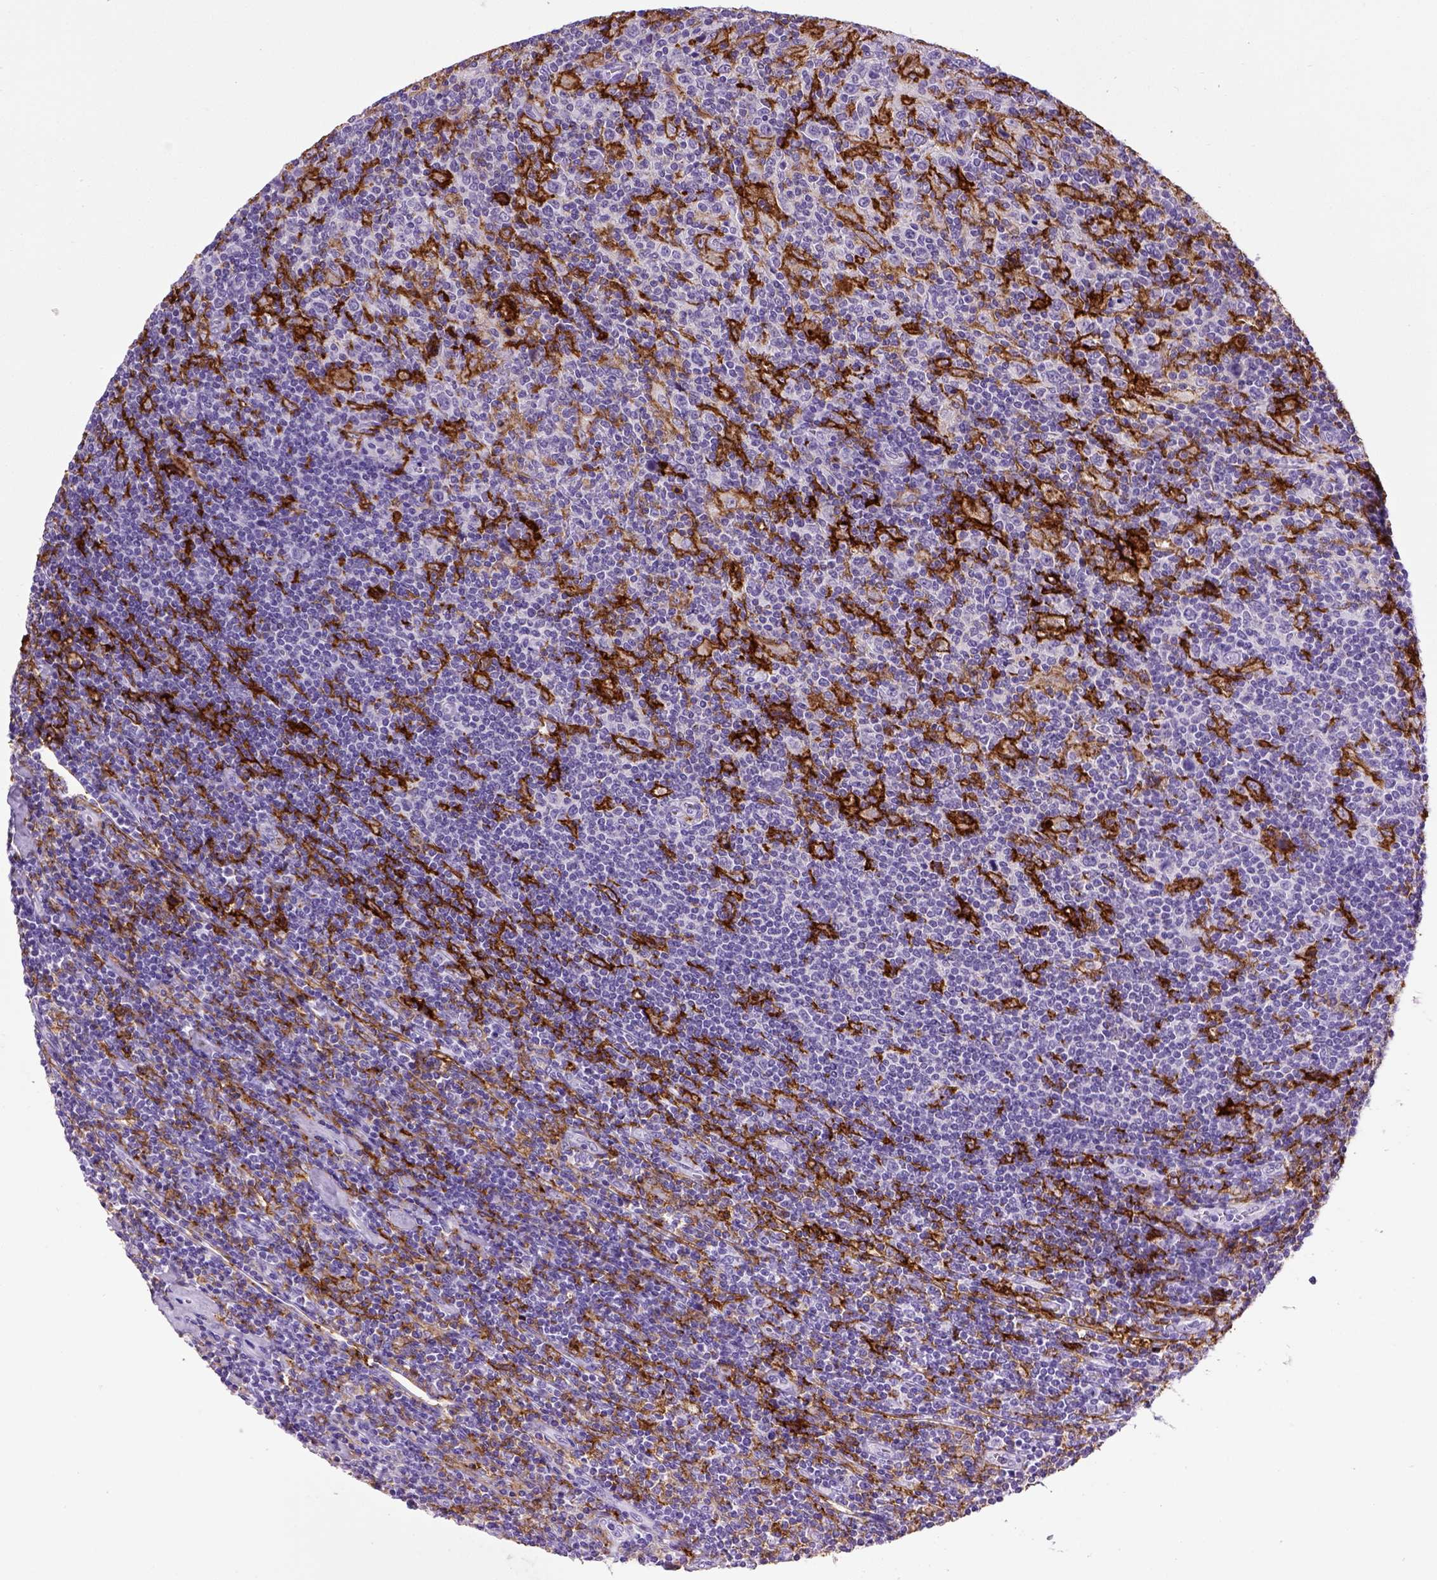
{"staining": {"intensity": "negative", "quantity": "none", "location": "none"}, "tissue": "lymphoma", "cell_type": "Tumor cells", "image_type": "cancer", "snomed": [{"axis": "morphology", "description": "Hodgkin's disease, NOS"}, {"axis": "topography", "description": "Lymph node"}], "caption": "Immunohistochemical staining of human Hodgkin's disease reveals no significant positivity in tumor cells.", "gene": "ITGAX", "patient": {"sex": "male", "age": 40}}